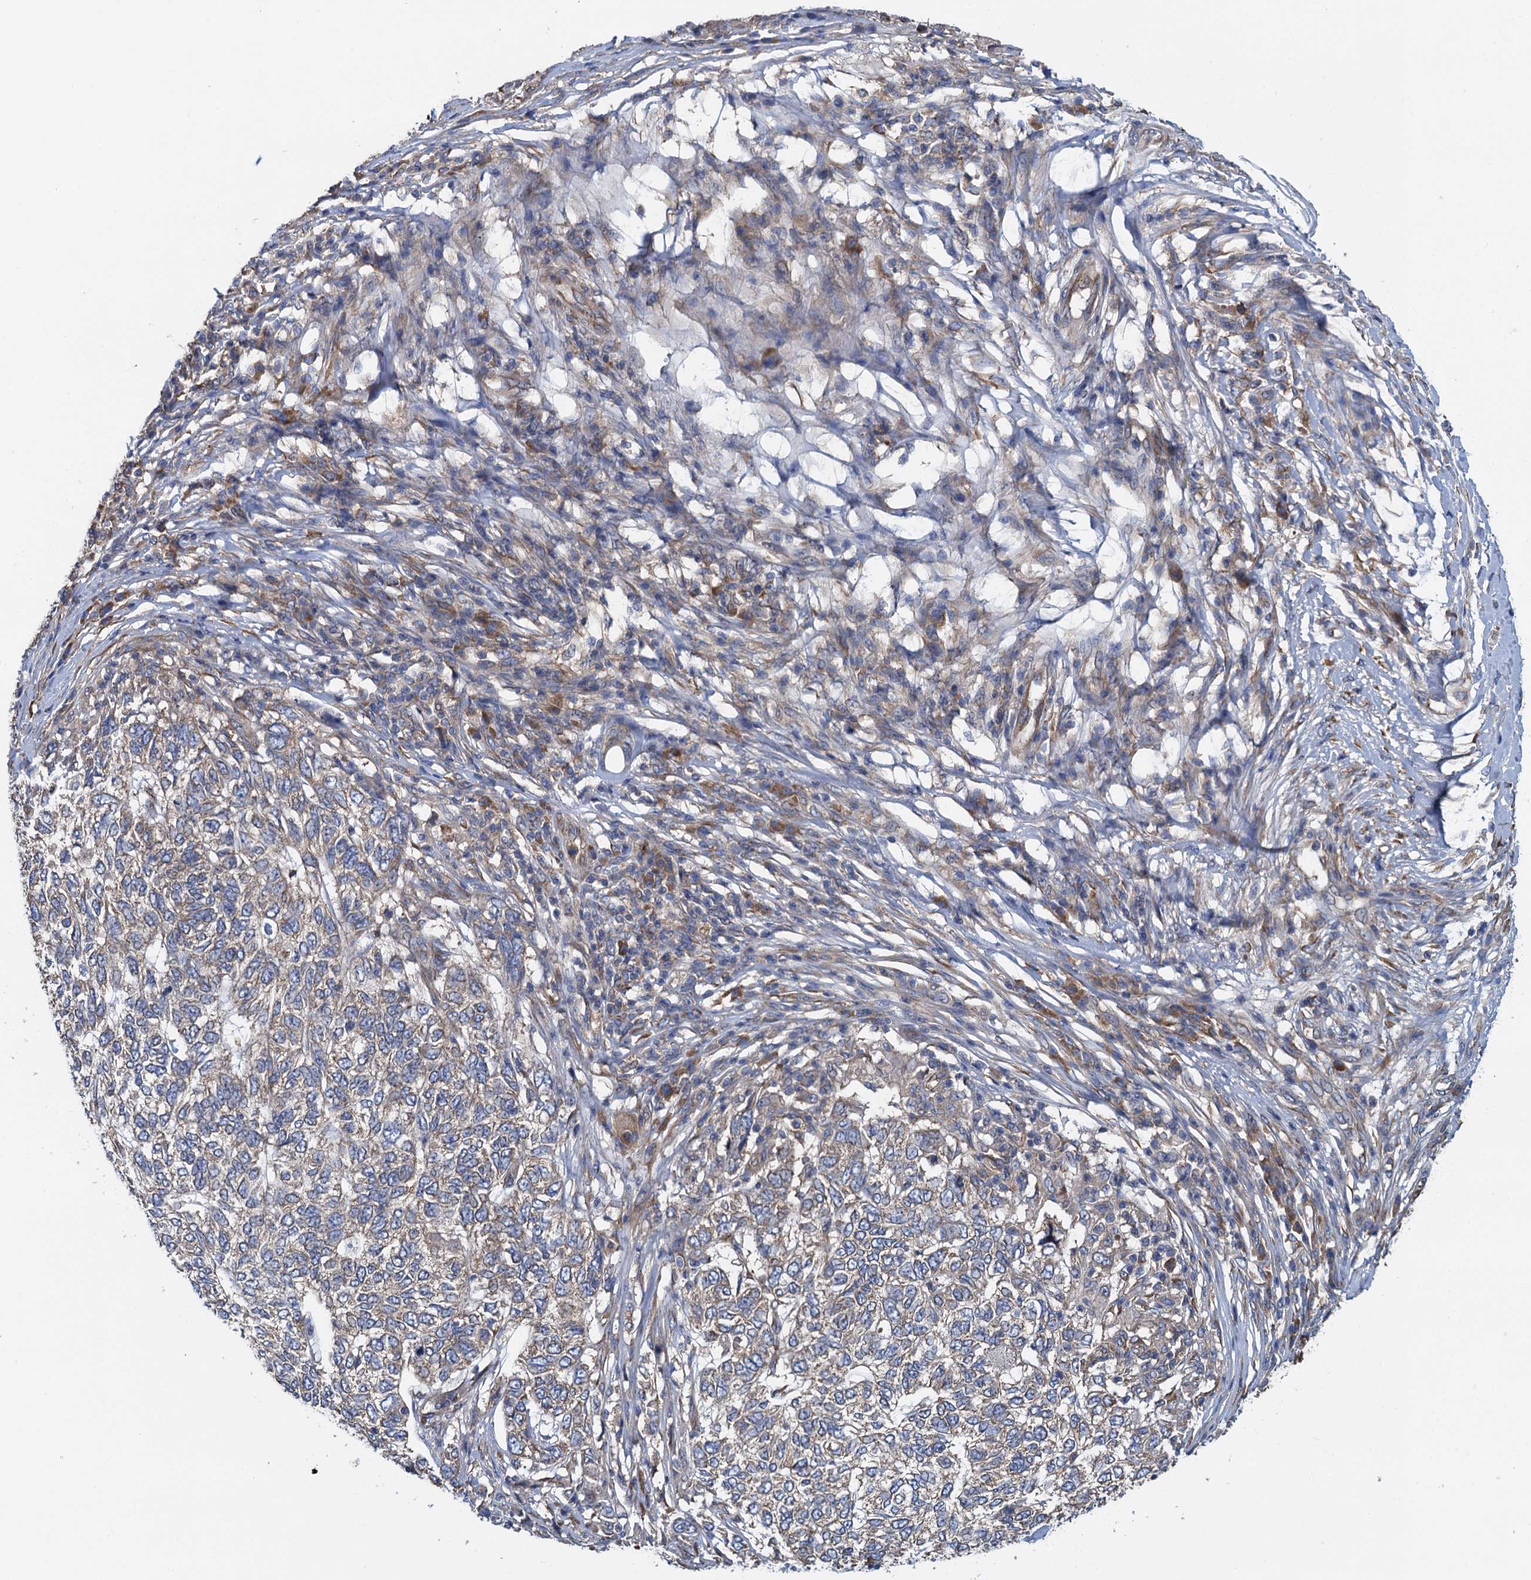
{"staining": {"intensity": "weak", "quantity": "25%-75%", "location": "cytoplasmic/membranous"}, "tissue": "skin cancer", "cell_type": "Tumor cells", "image_type": "cancer", "snomed": [{"axis": "morphology", "description": "Basal cell carcinoma"}, {"axis": "topography", "description": "Skin"}], "caption": "Protein expression analysis of human skin cancer (basal cell carcinoma) reveals weak cytoplasmic/membranous staining in approximately 25%-75% of tumor cells.", "gene": "ADCY9", "patient": {"sex": "female", "age": 65}}